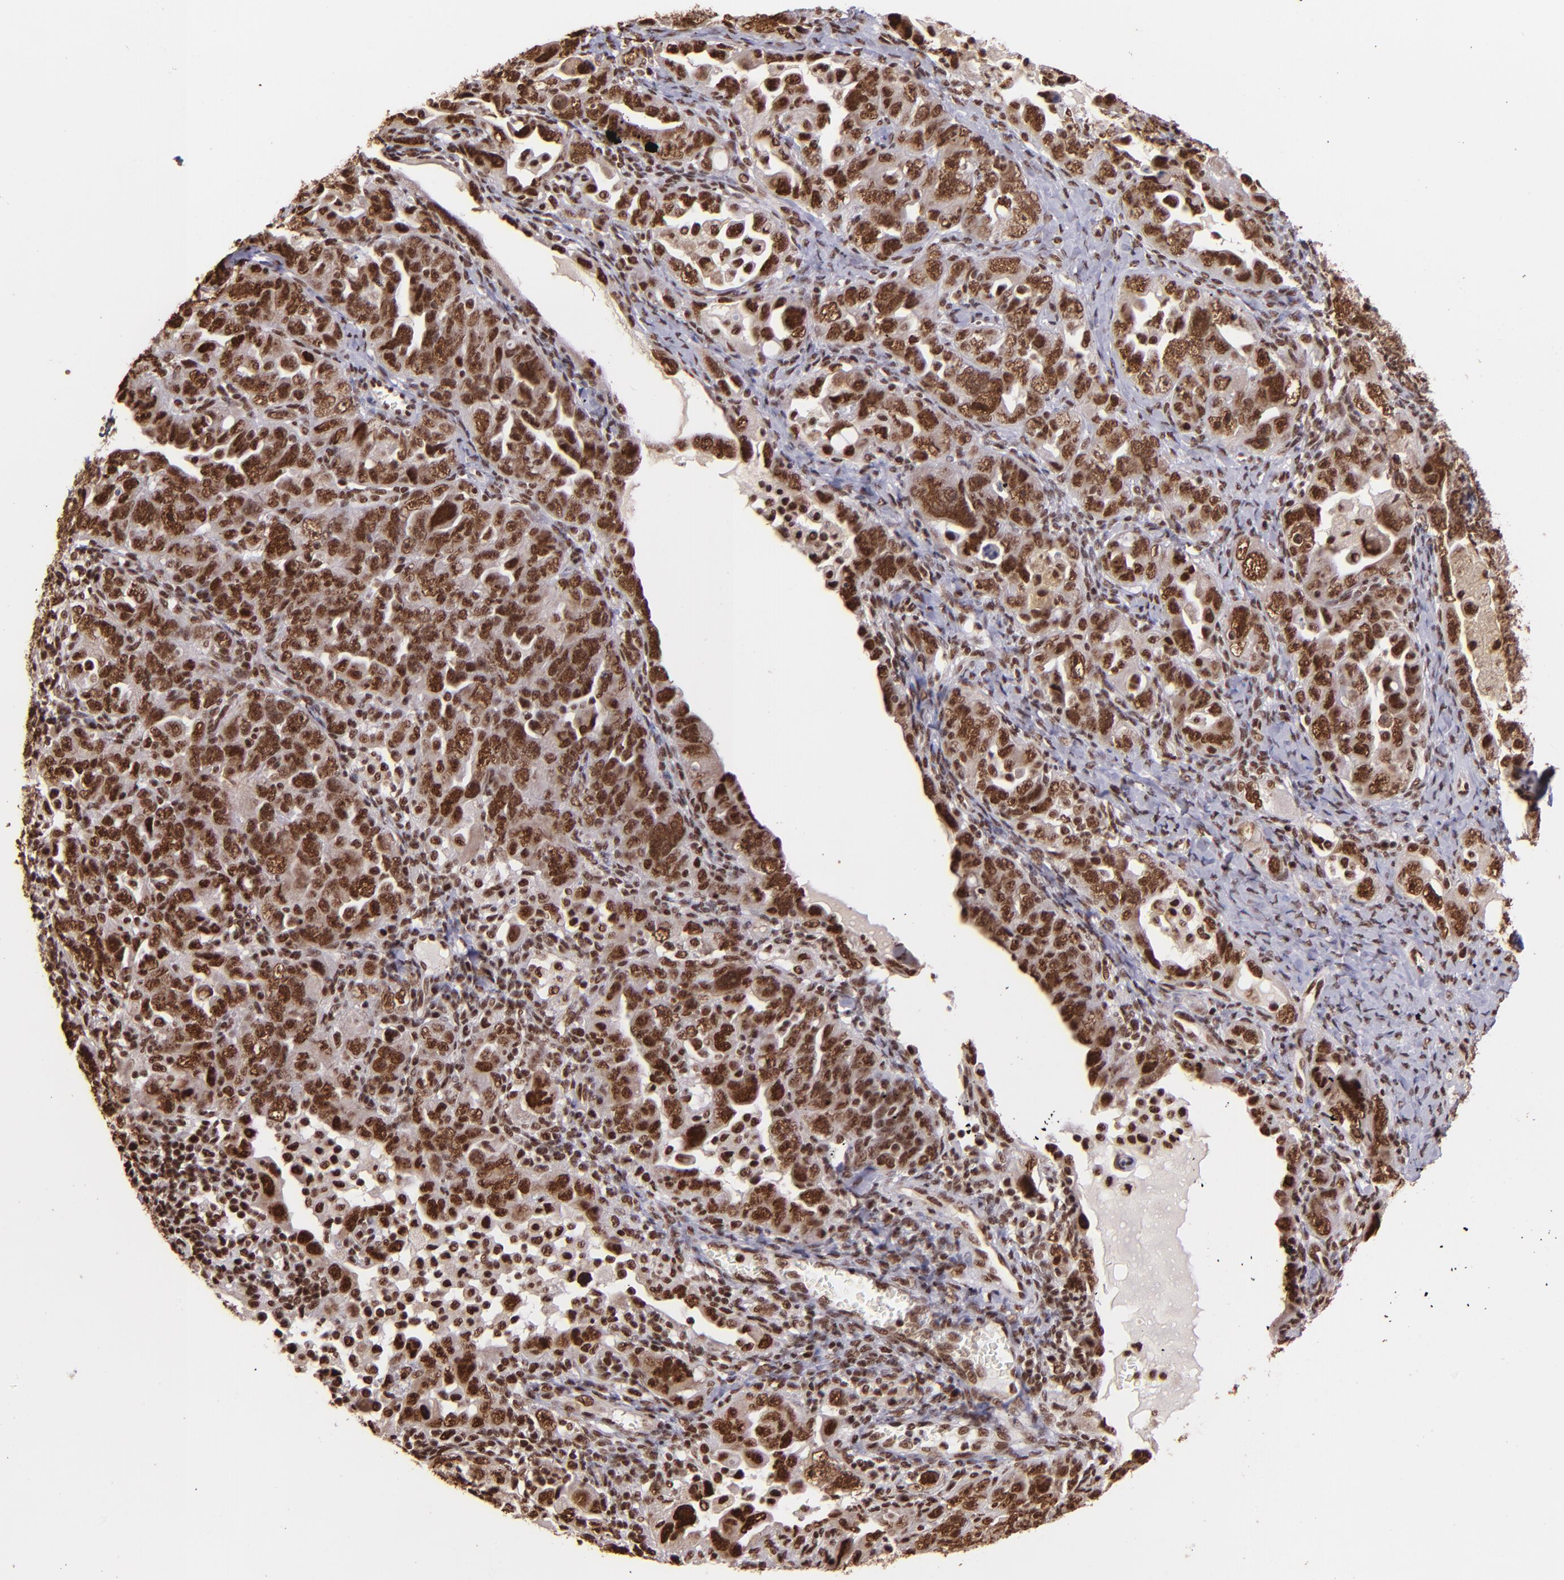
{"staining": {"intensity": "strong", "quantity": ">75%", "location": "nuclear"}, "tissue": "ovarian cancer", "cell_type": "Tumor cells", "image_type": "cancer", "snomed": [{"axis": "morphology", "description": "Cystadenocarcinoma, serous, NOS"}, {"axis": "topography", "description": "Ovary"}], "caption": "Immunohistochemistry (IHC) staining of ovarian serous cystadenocarcinoma, which reveals high levels of strong nuclear staining in approximately >75% of tumor cells indicating strong nuclear protein expression. The staining was performed using DAB (brown) for protein detection and nuclei were counterstained in hematoxylin (blue).", "gene": "PQBP1", "patient": {"sex": "female", "age": 66}}